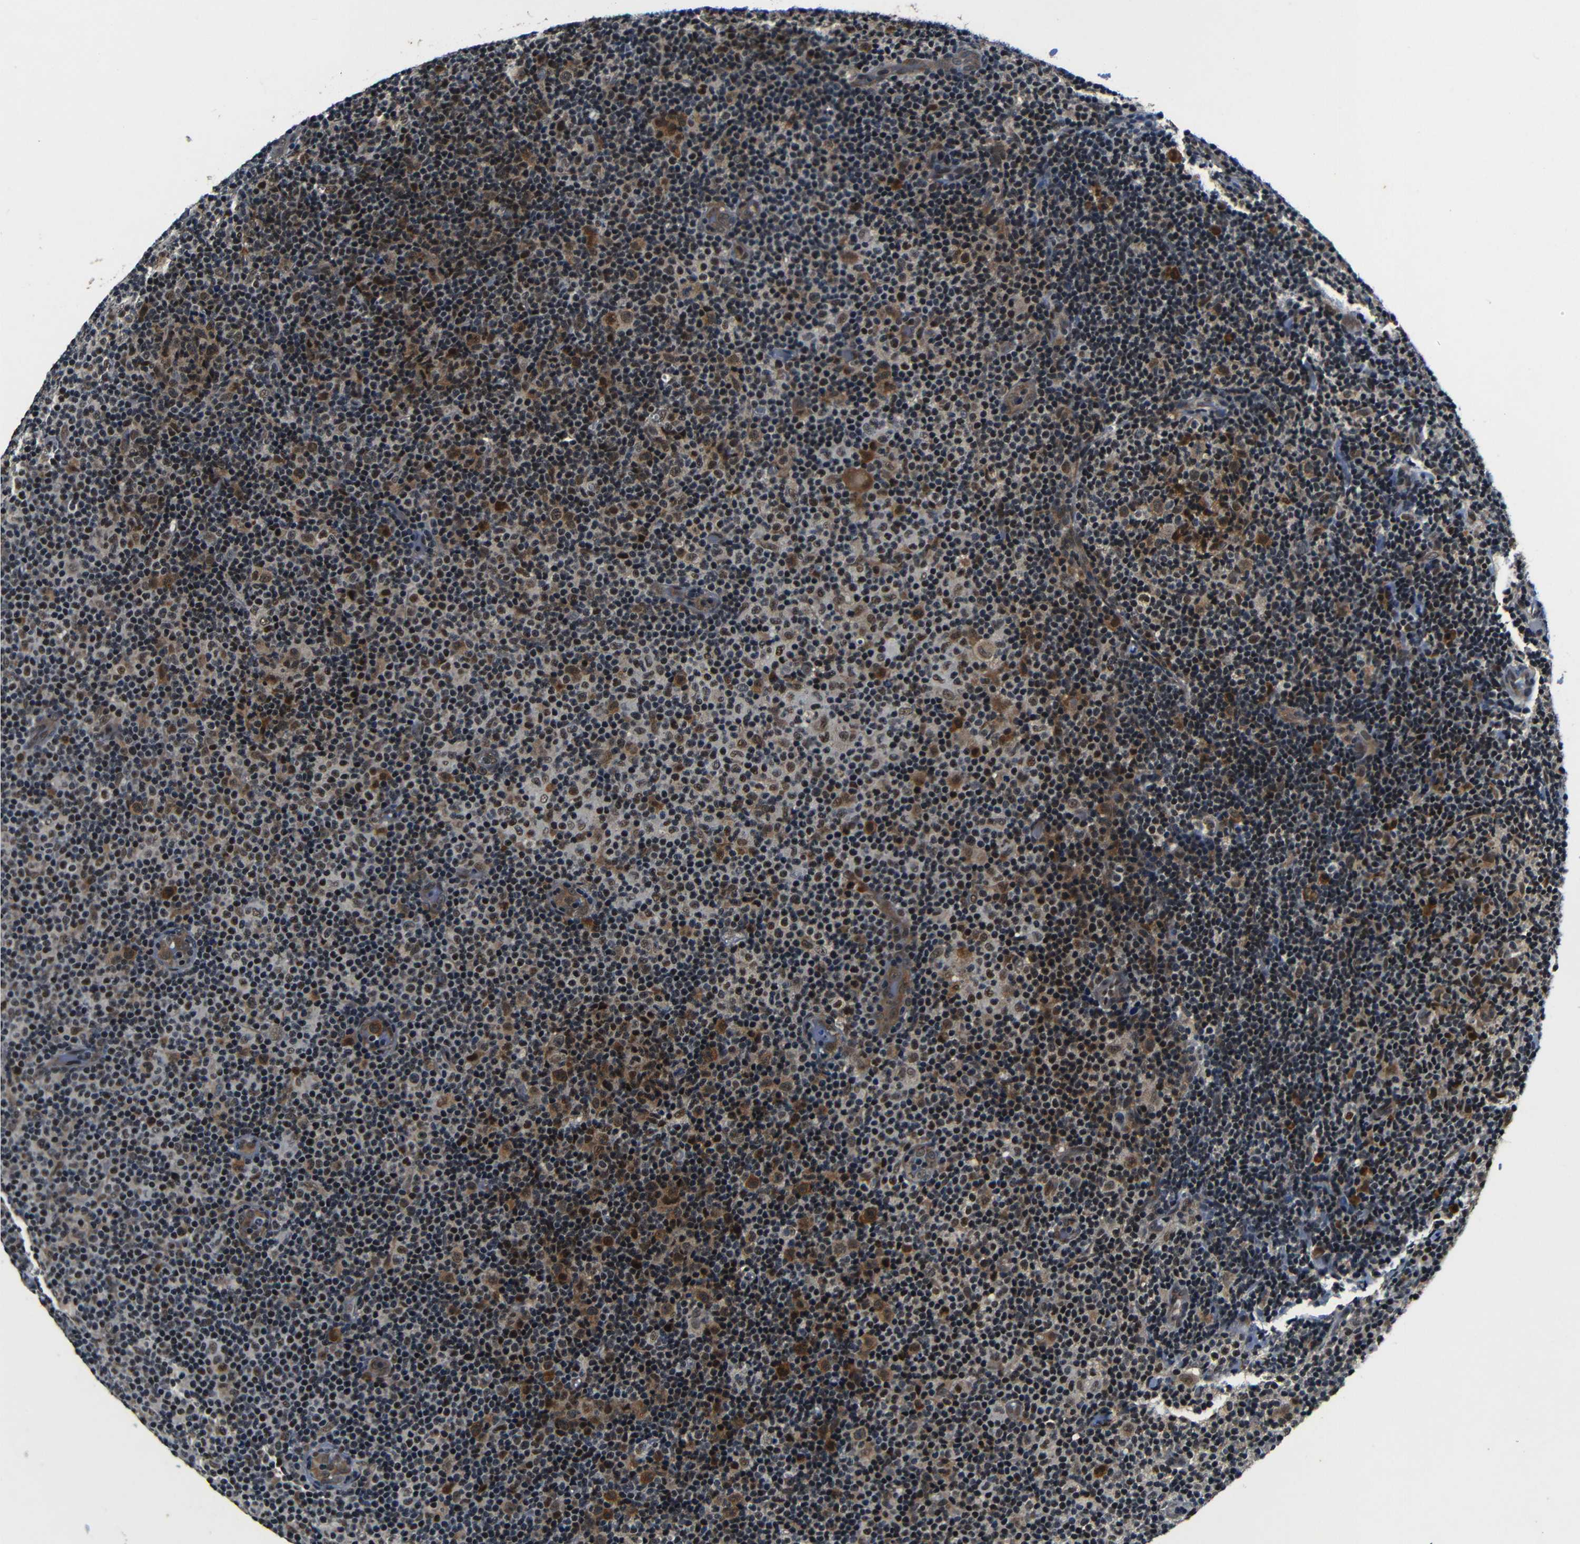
{"staining": {"intensity": "moderate", "quantity": ">75%", "location": "cytoplasmic/membranous,nuclear"}, "tissue": "lymphoma", "cell_type": "Tumor cells", "image_type": "cancer", "snomed": [{"axis": "morphology", "description": "Malignant lymphoma, non-Hodgkin's type, Low grade"}, {"axis": "topography", "description": "Lymph node"}], "caption": "Human low-grade malignant lymphoma, non-Hodgkin's type stained with a brown dye demonstrates moderate cytoplasmic/membranous and nuclear positive expression in about >75% of tumor cells.", "gene": "FOXD4", "patient": {"sex": "male", "age": 83}}